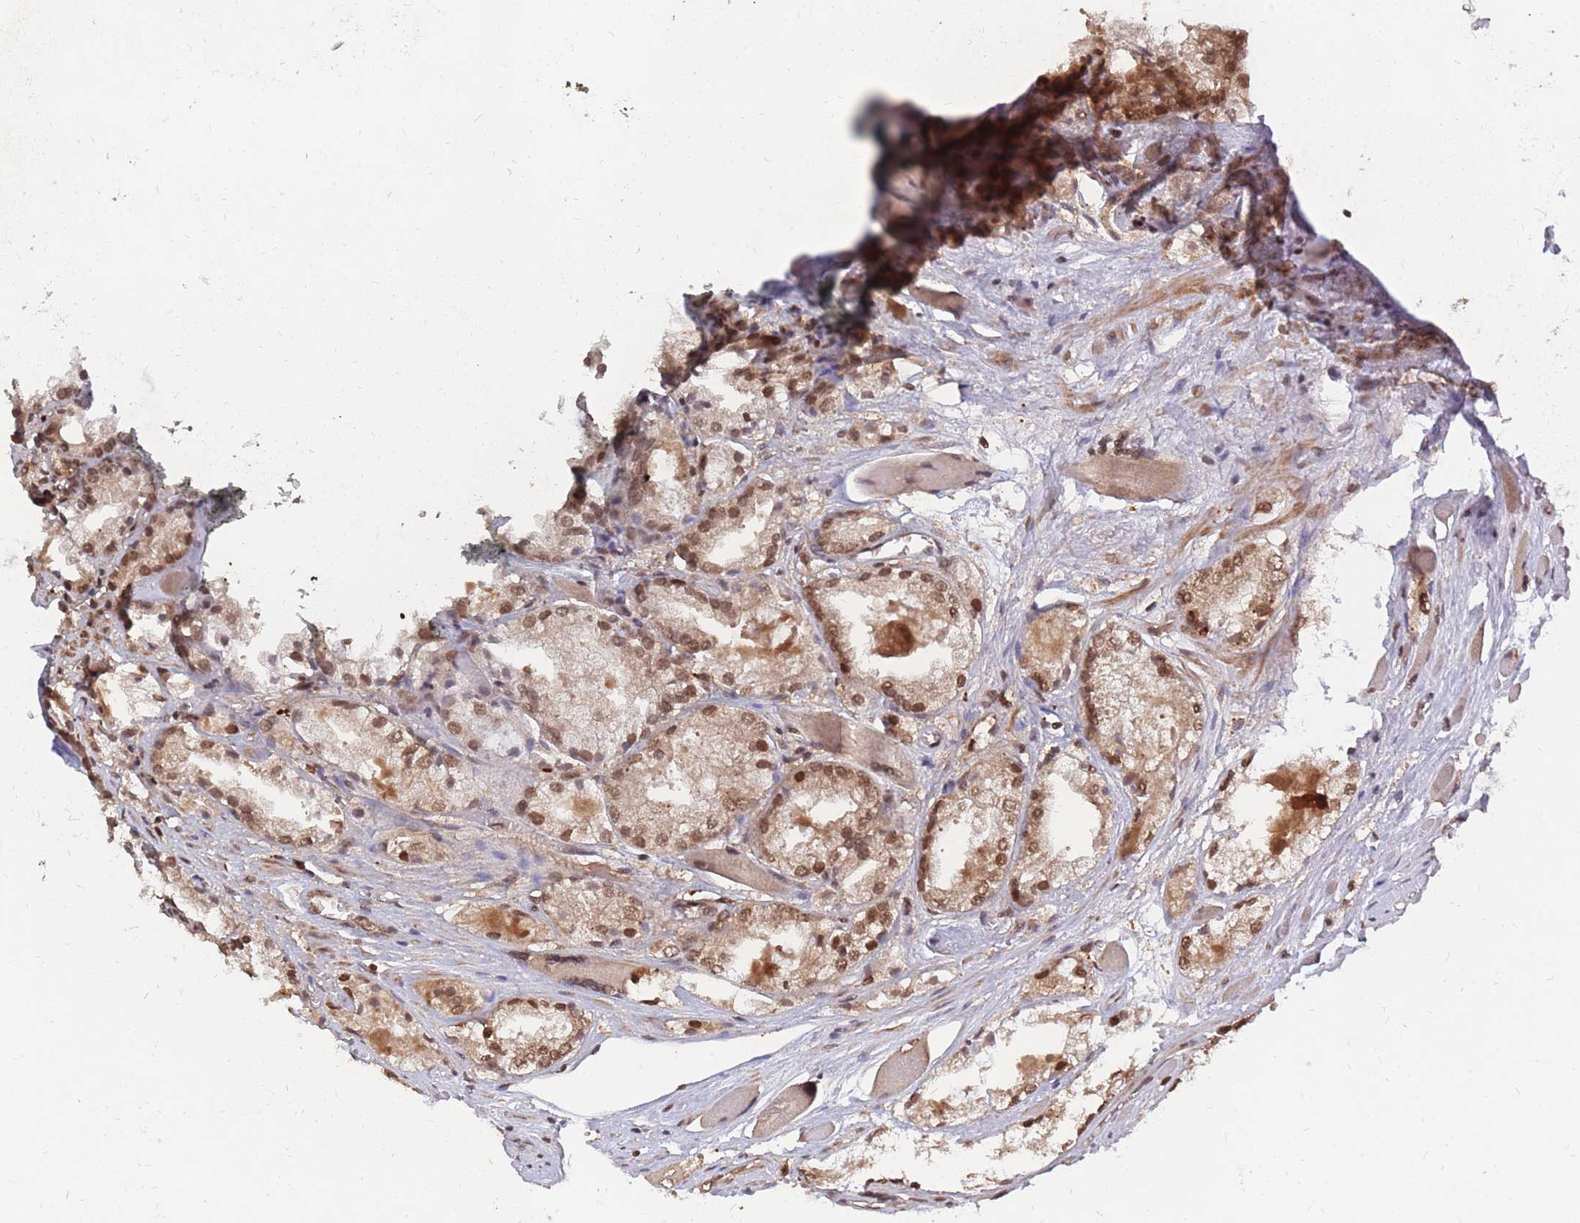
{"staining": {"intensity": "moderate", "quantity": ">75%", "location": "cytoplasmic/membranous,nuclear"}, "tissue": "prostate cancer", "cell_type": "Tumor cells", "image_type": "cancer", "snomed": [{"axis": "morphology", "description": "Adenocarcinoma, Low grade"}, {"axis": "topography", "description": "Prostate"}], "caption": "Protein expression analysis of prostate cancer (low-grade adenocarcinoma) reveals moderate cytoplasmic/membranous and nuclear staining in about >75% of tumor cells. The staining was performed using DAB (3,3'-diaminobenzidine), with brown indicating positive protein expression. Nuclei are stained blue with hematoxylin.", "gene": "SRA1", "patient": {"sex": "male", "age": 67}}